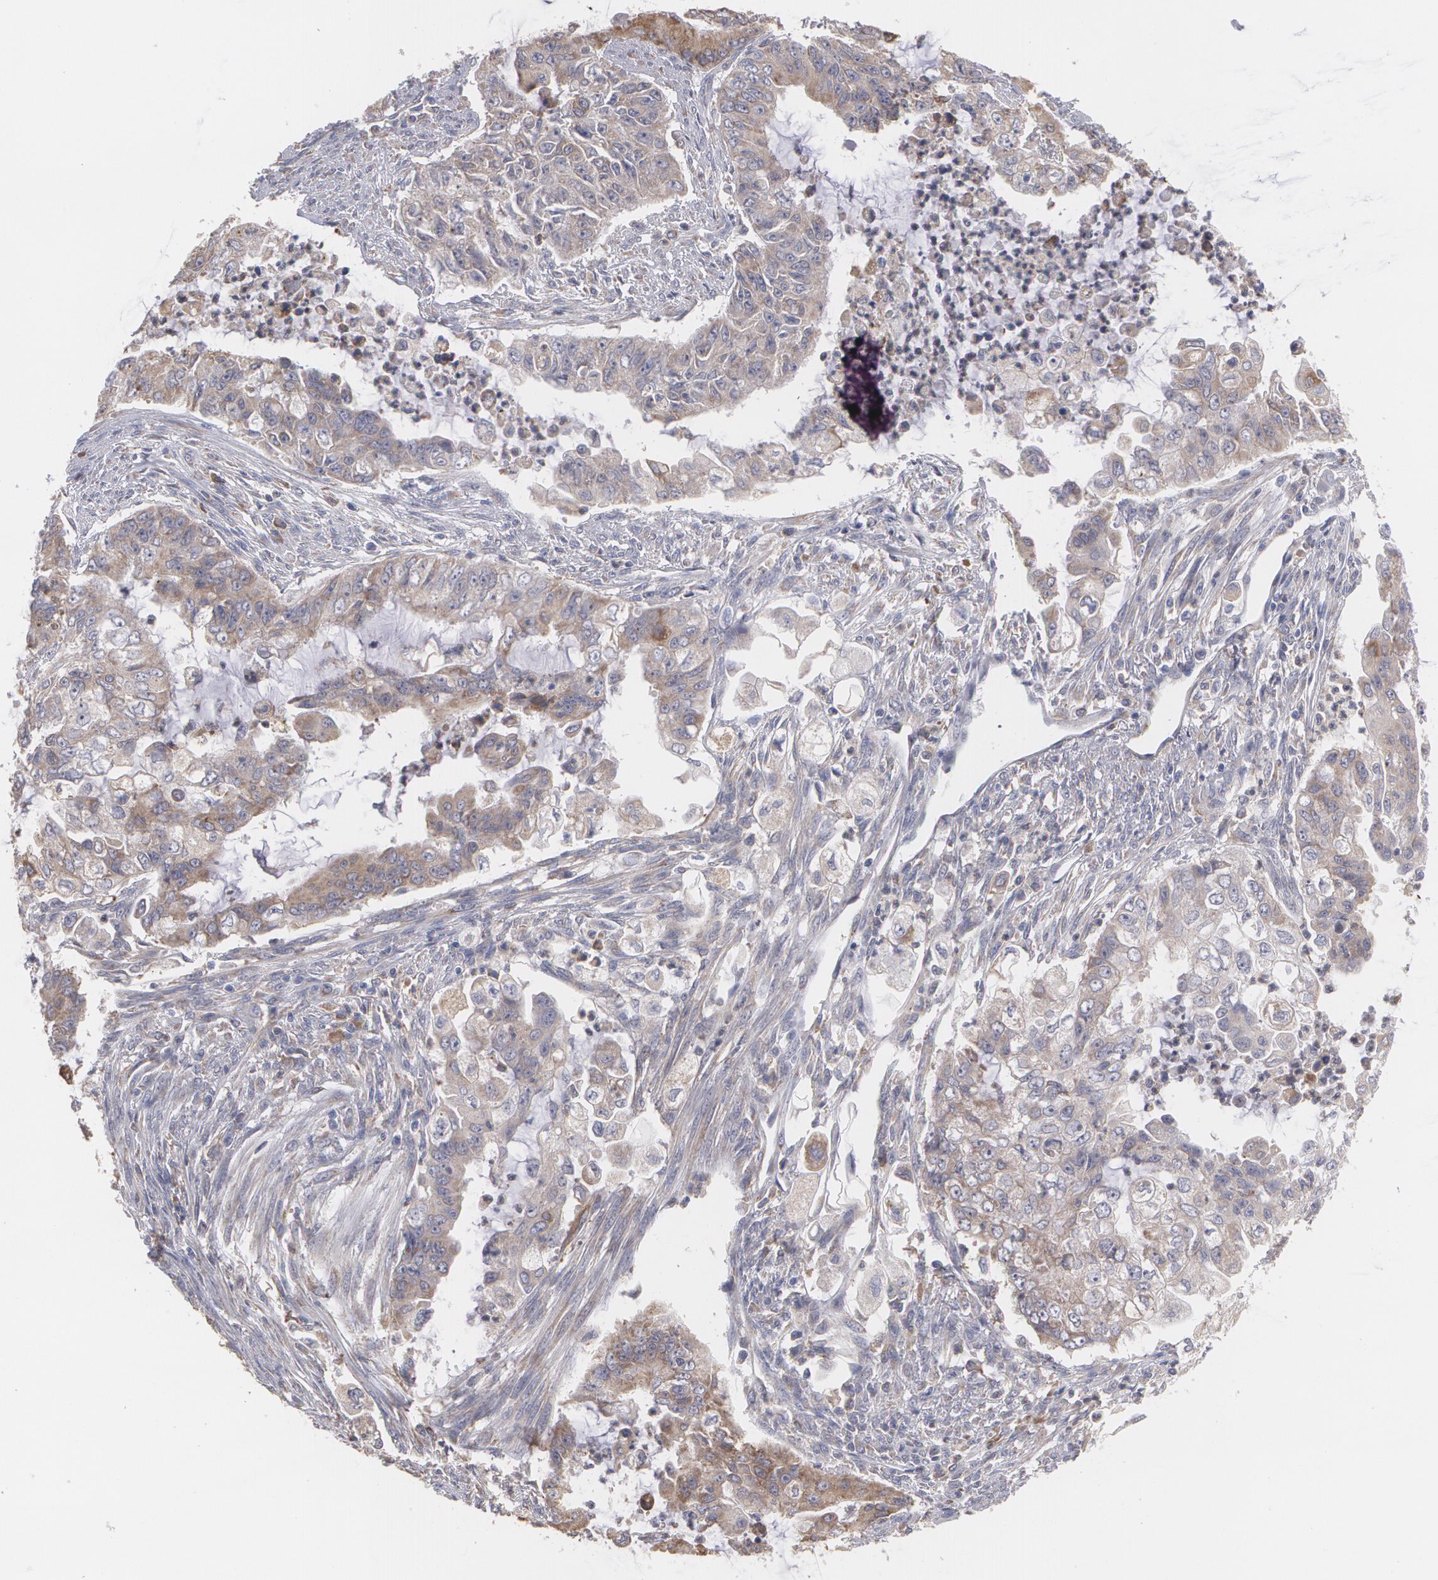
{"staining": {"intensity": "moderate", "quantity": ">75%", "location": "cytoplasmic/membranous"}, "tissue": "endometrial cancer", "cell_type": "Tumor cells", "image_type": "cancer", "snomed": [{"axis": "morphology", "description": "Adenocarcinoma, NOS"}, {"axis": "topography", "description": "Endometrium"}], "caption": "Immunohistochemical staining of endometrial cancer (adenocarcinoma) exhibits medium levels of moderate cytoplasmic/membranous protein staining in approximately >75% of tumor cells.", "gene": "MTHFD1", "patient": {"sex": "female", "age": 75}}